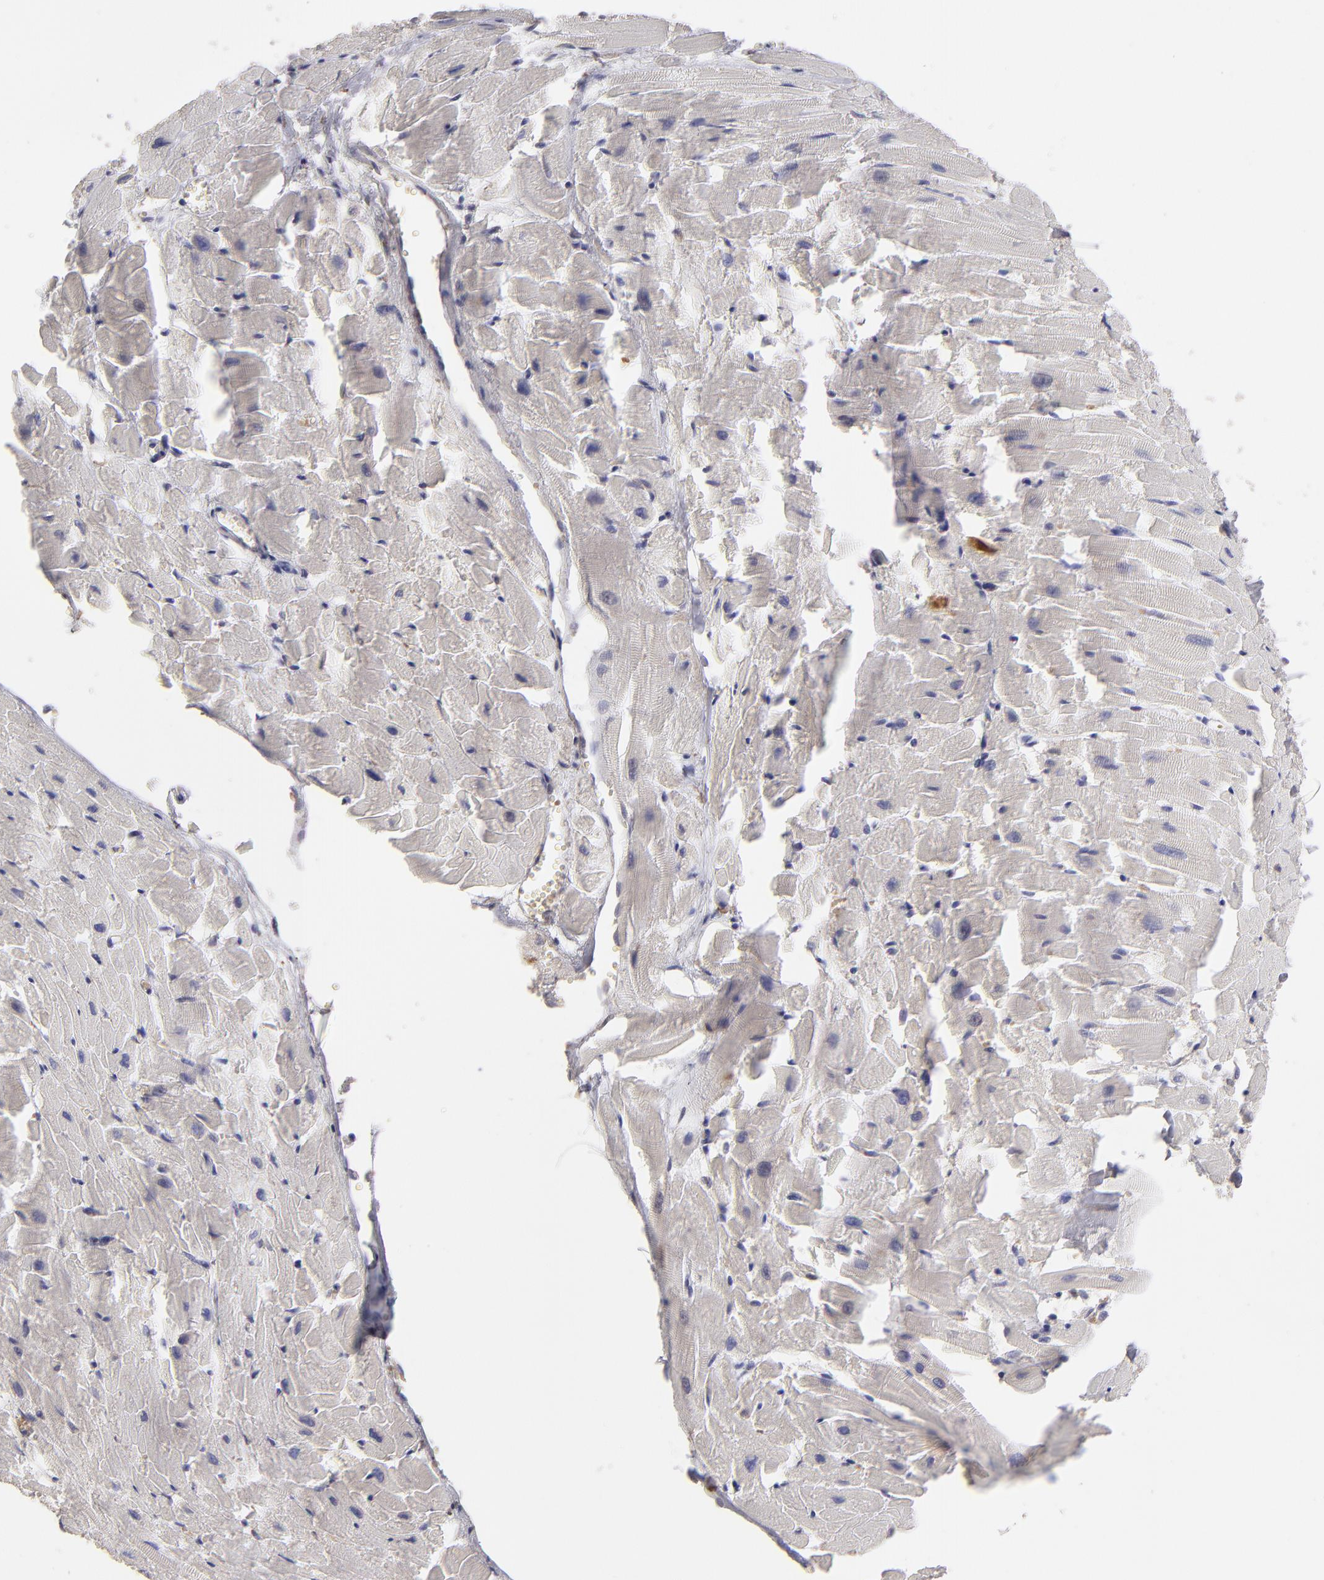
{"staining": {"intensity": "negative", "quantity": "none", "location": "none"}, "tissue": "heart muscle", "cell_type": "Cardiomyocytes", "image_type": "normal", "snomed": [{"axis": "morphology", "description": "Normal tissue, NOS"}, {"axis": "topography", "description": "Heart"}], "caption": "The photomicrograph displays no significant expression in cardiomyocytes of heart muscle.", "gene": "CALR", "patient": {"sex": "female", "age": 19}}